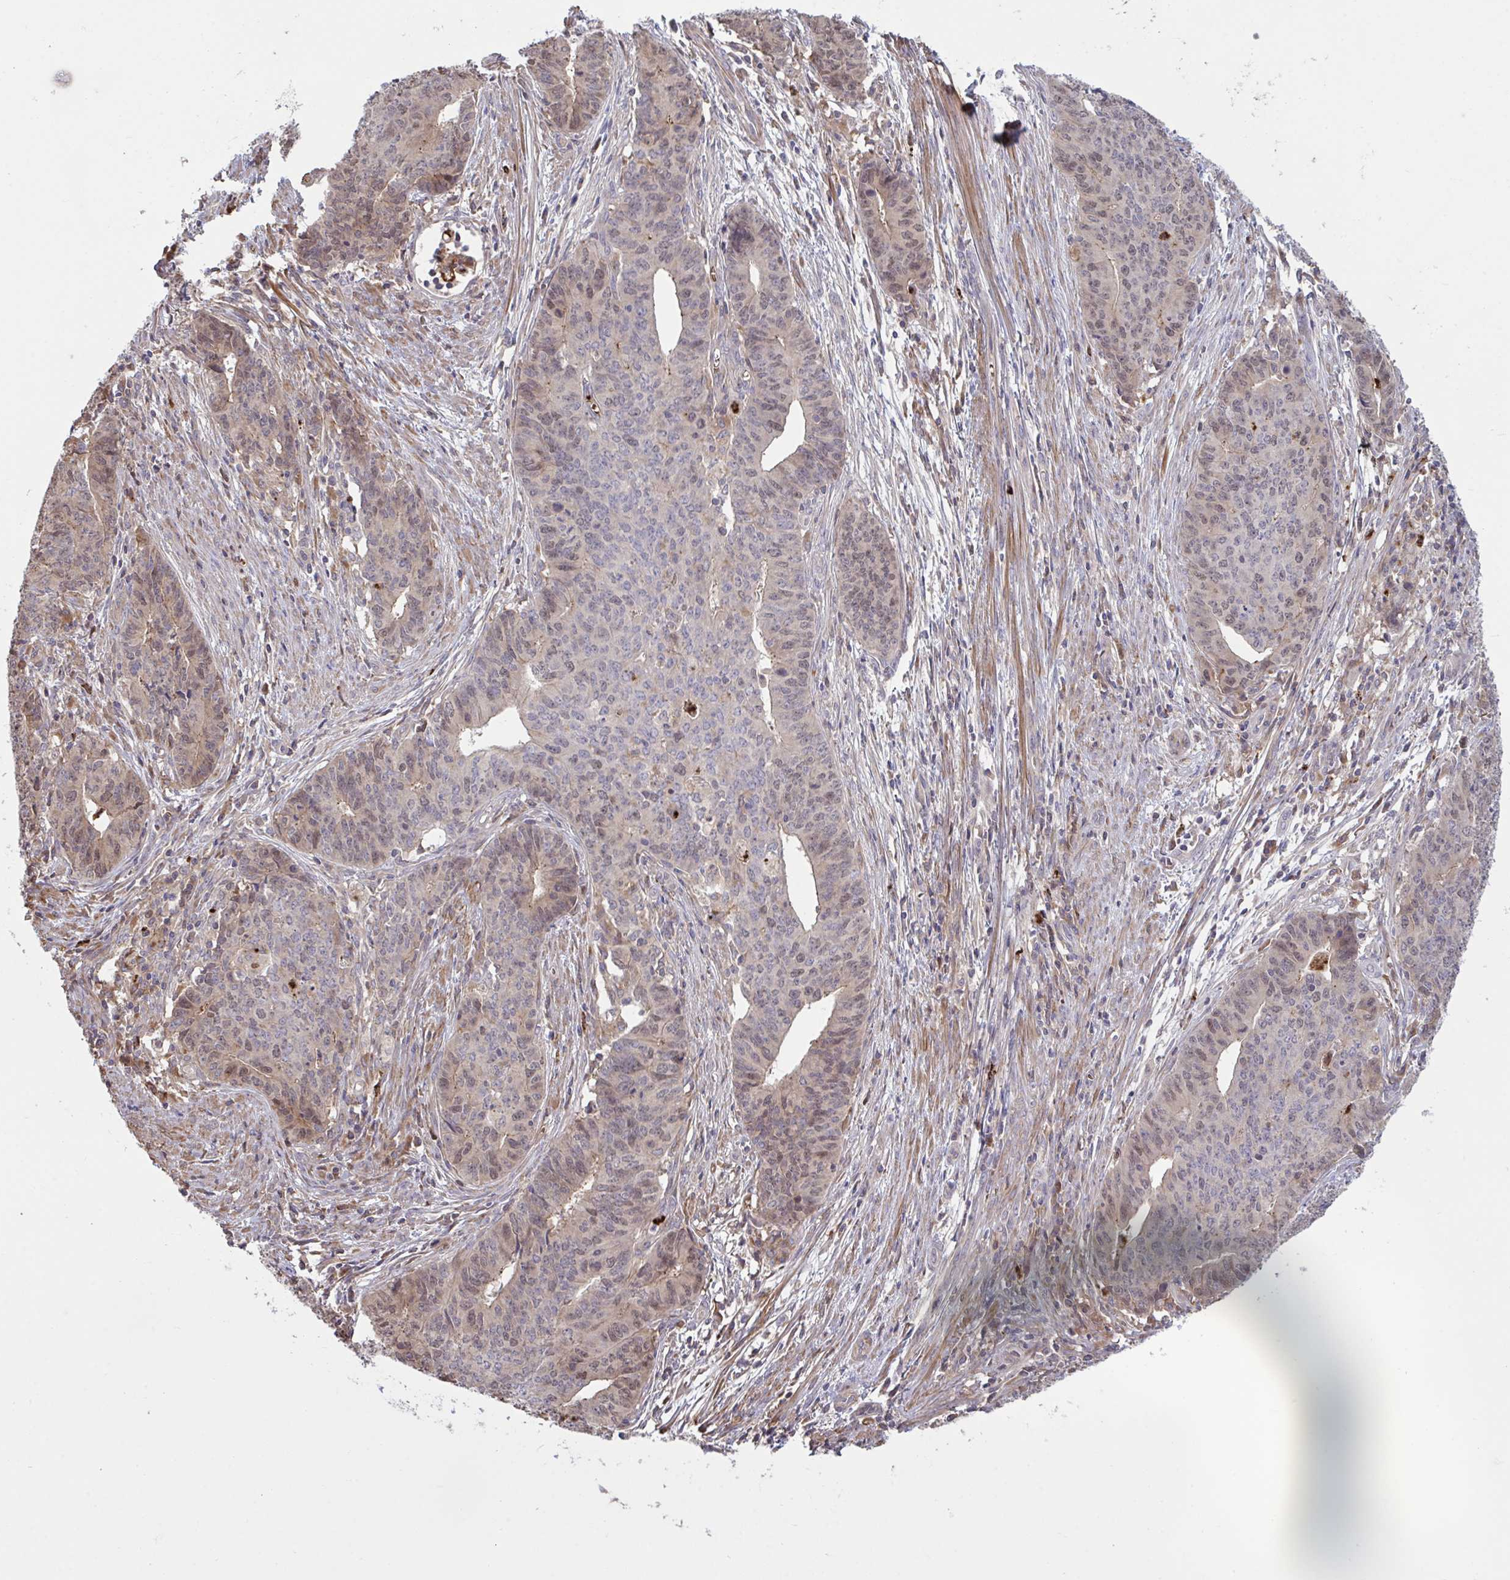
{"staining": {"intensity": "weak", "quantity": "25%-75%", "location": "nuclear"}, "tissue": "endometrial cancer", "cell_type": "Tumor cells", "image_type": "cancer", "snomed": [{"axis": "morphology", "description": "Adenocarcinoma, NOS"}, {"axis": "topography", "description": "Endometrium"}], "caption": "IHC of endometrial cancer (adenocarcinoma) demonstrates low levels of weak nuclear positivity in approximately 25%-75% of tumor cells.", "gene": "IL1R1", "patient": {"sex": "female", "age": 59}}